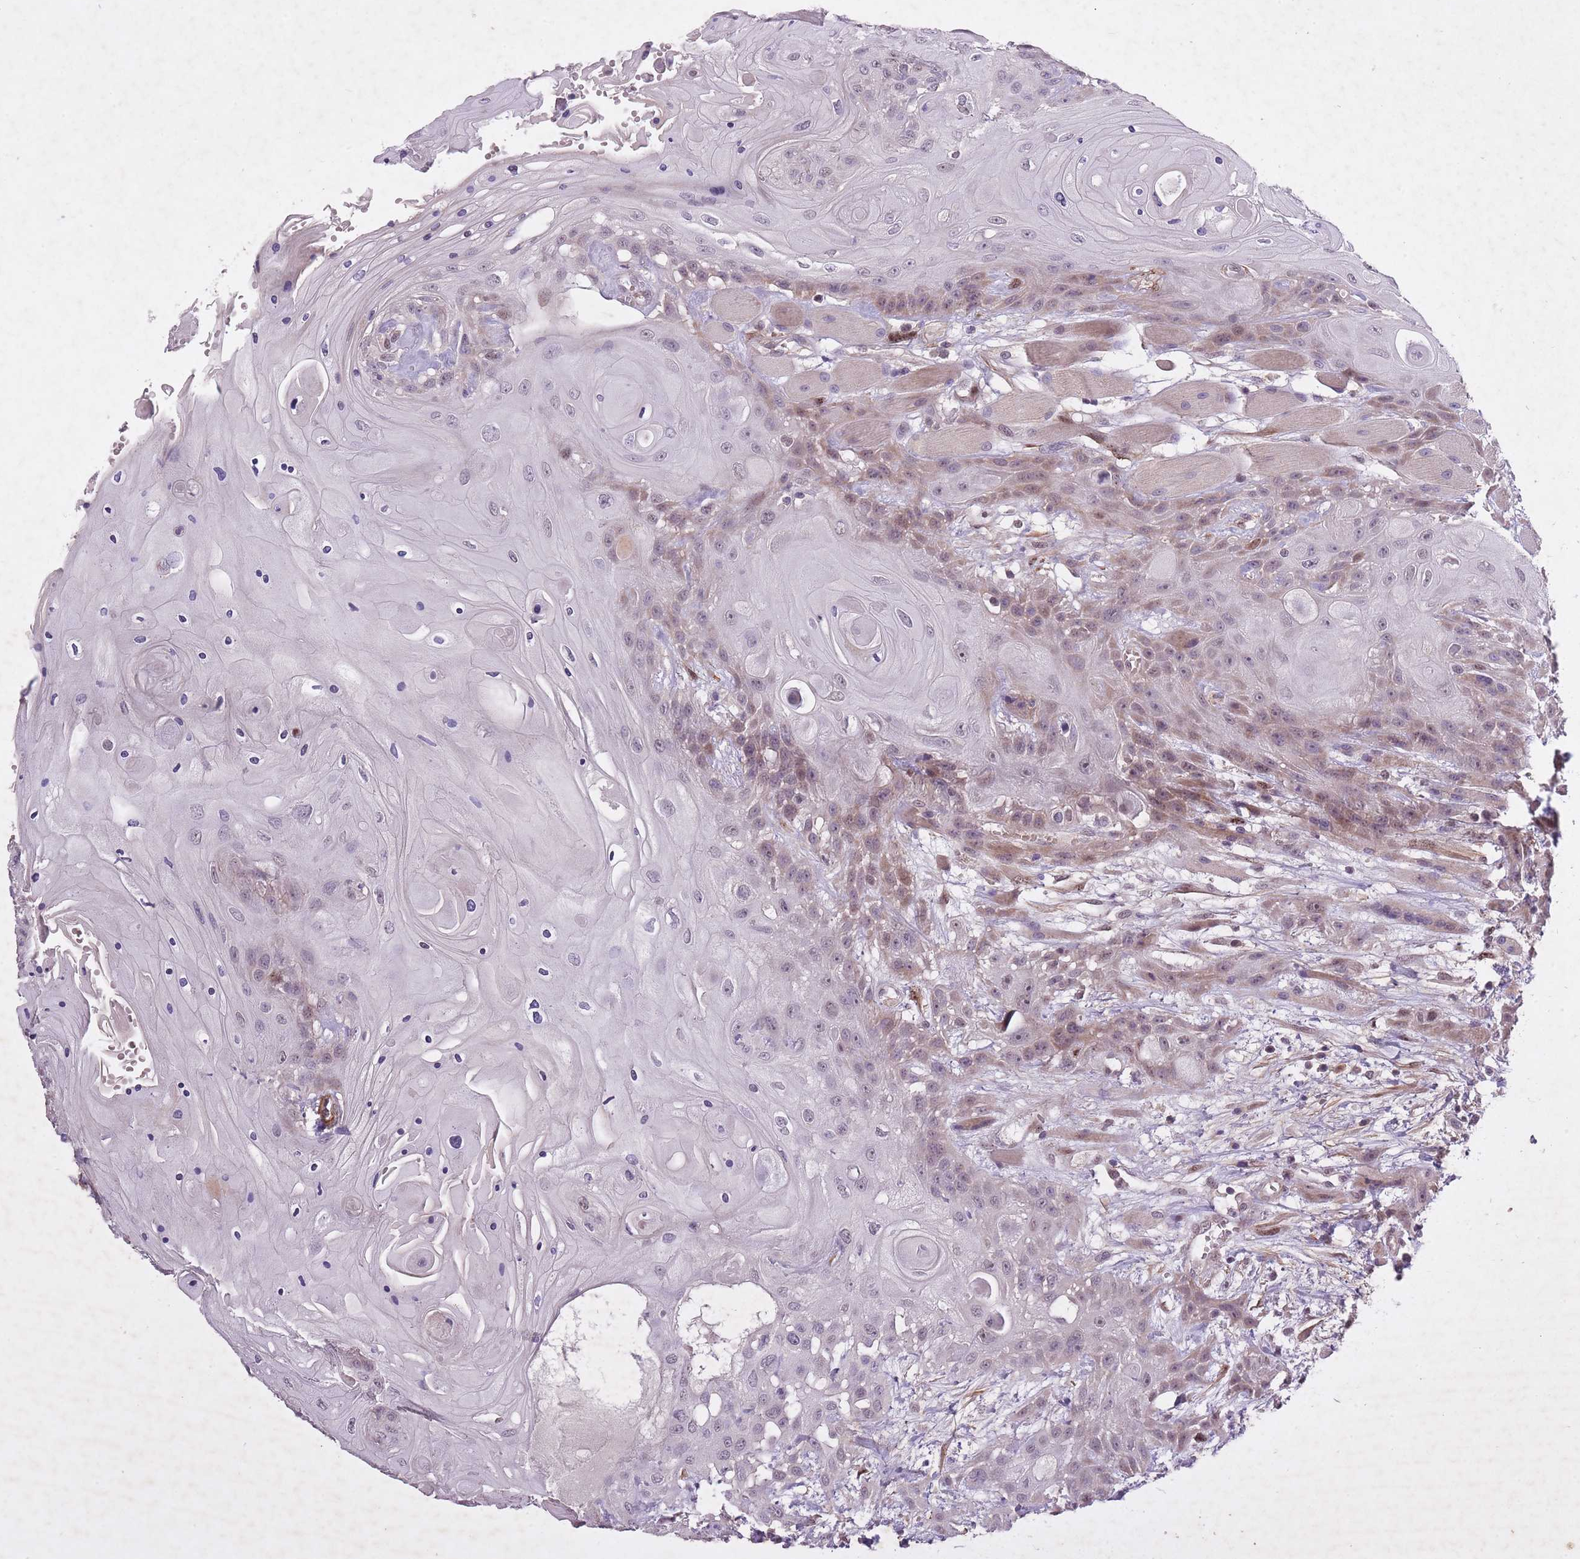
{"staining": {"intensity": "moderate", "quantity": "<25%", "location": "nuclear"}, "tissue": "head and neck cancer", "cell_type": "Tumor cells", "image_type": "cancer", "snomed": [{"axis": "morphology", "description": "Squamous cell carcinoma, NOS"}, {"axis": "topography", "description": "Head-Neck"}], "caption": "The immunohistochemical stain labels moderate nuclear staining in tumor cells of head and neck cancer tissue. (brown staining indicates protein expression, while blue staining denotes nuclei).", "gene": "CBX6", "patient": {"sex": "female", "age": 43}}